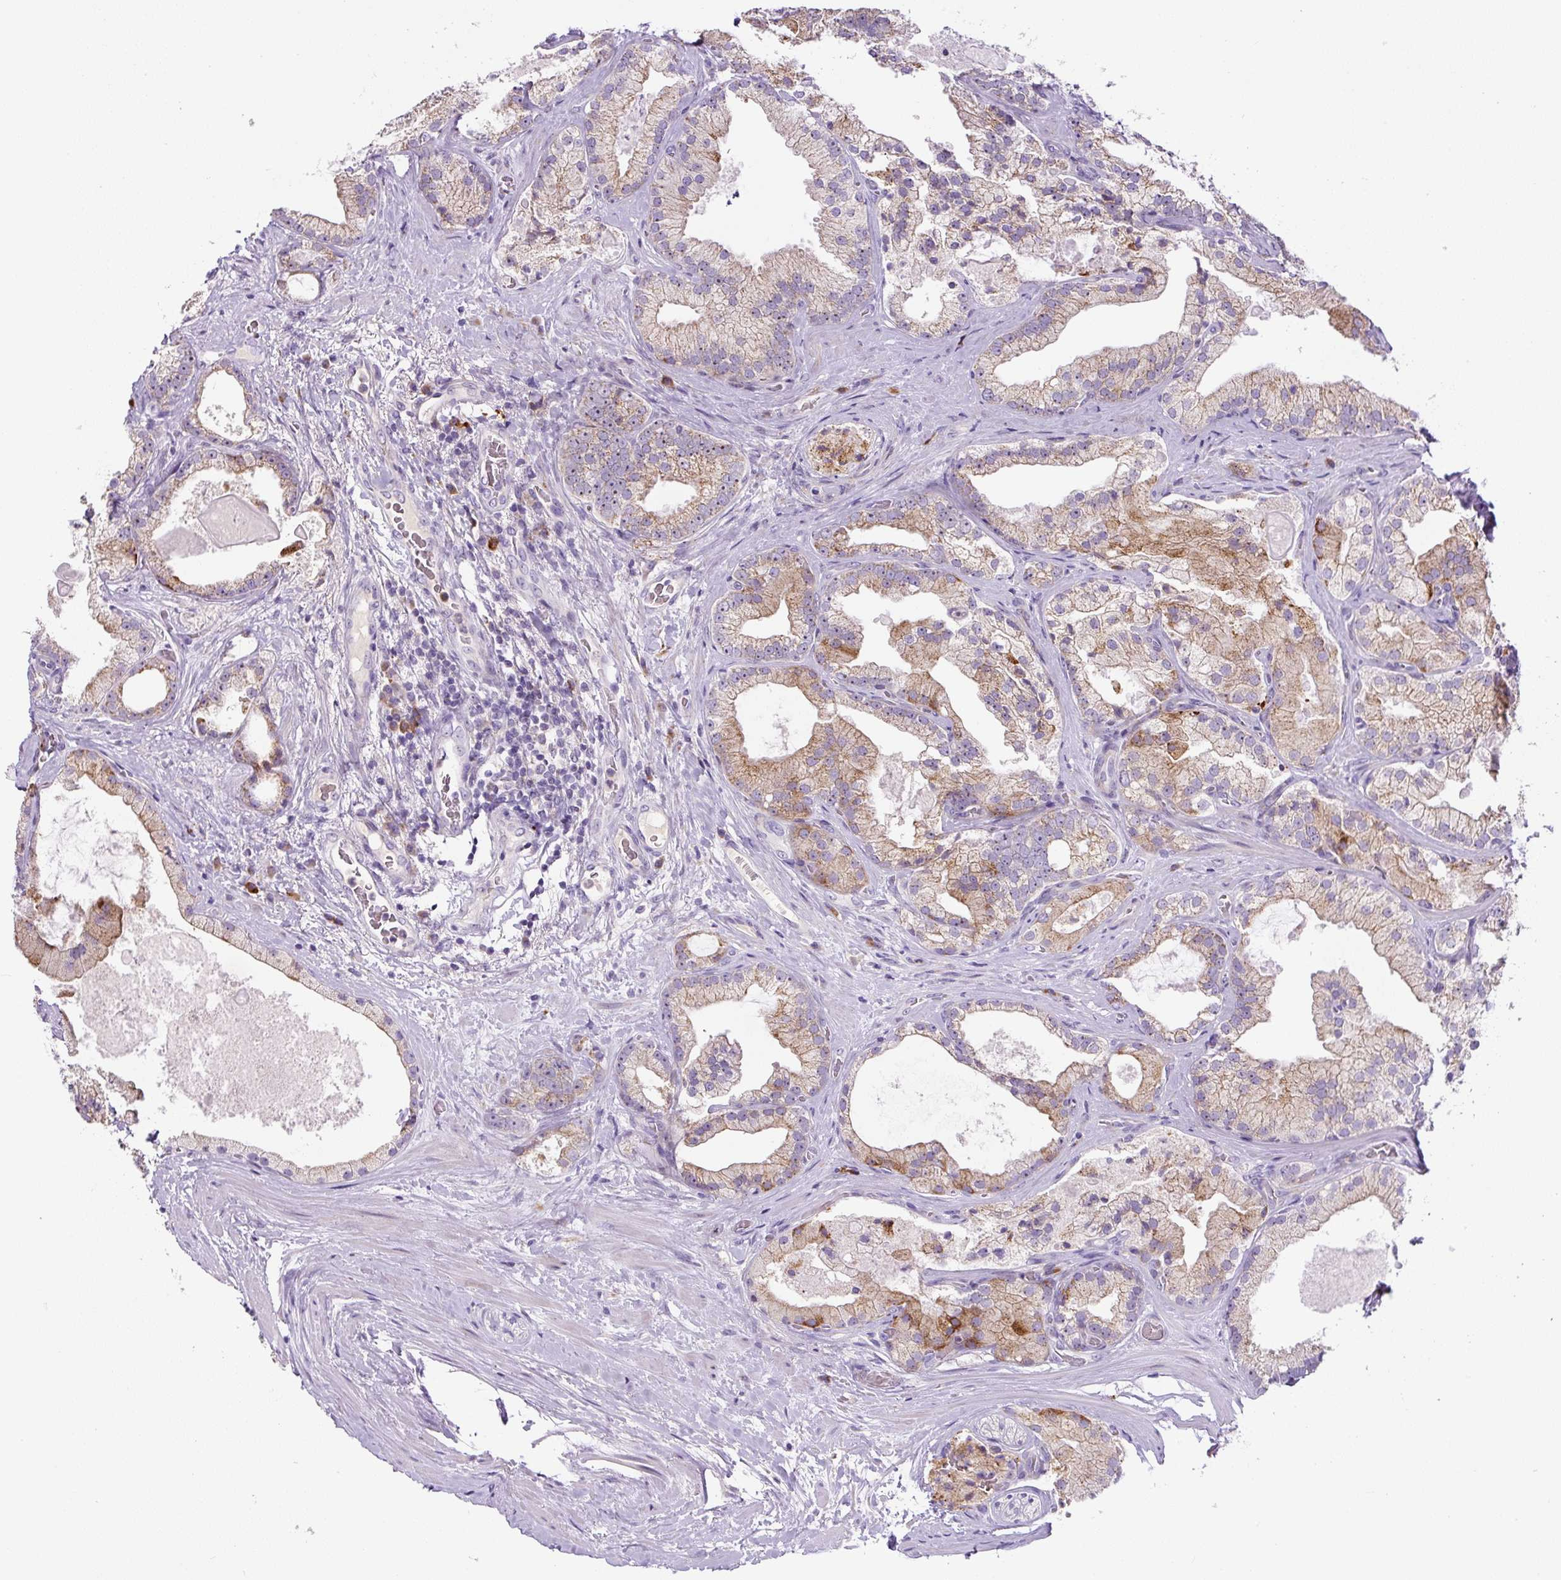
{"staining": {"intensity": "moderate", "quantity": "25%-75%", "location": "cytoplasmic/membranous"}, "tissue": "prostate cancer", "cell_type": "Tumor cells", "image_type": "cancer", "snomed": [{"axis": "morphology", "description": "Adenocarcinoma, High grade"}, {"axis": "topography", "description": "Prostate"}], "caption": "Tumor cells show medium levels of moderate cytoplasmic/membranous staining in approximately 25%-75% of cells in human prostate high-grade adenocarcinoma. (DAB (3,3'-diaminobenzidine) IHC with brightfield microscopy, high magnification).", "gene": "ZNF596", "patient": {"sex": "male", "age": 68}}